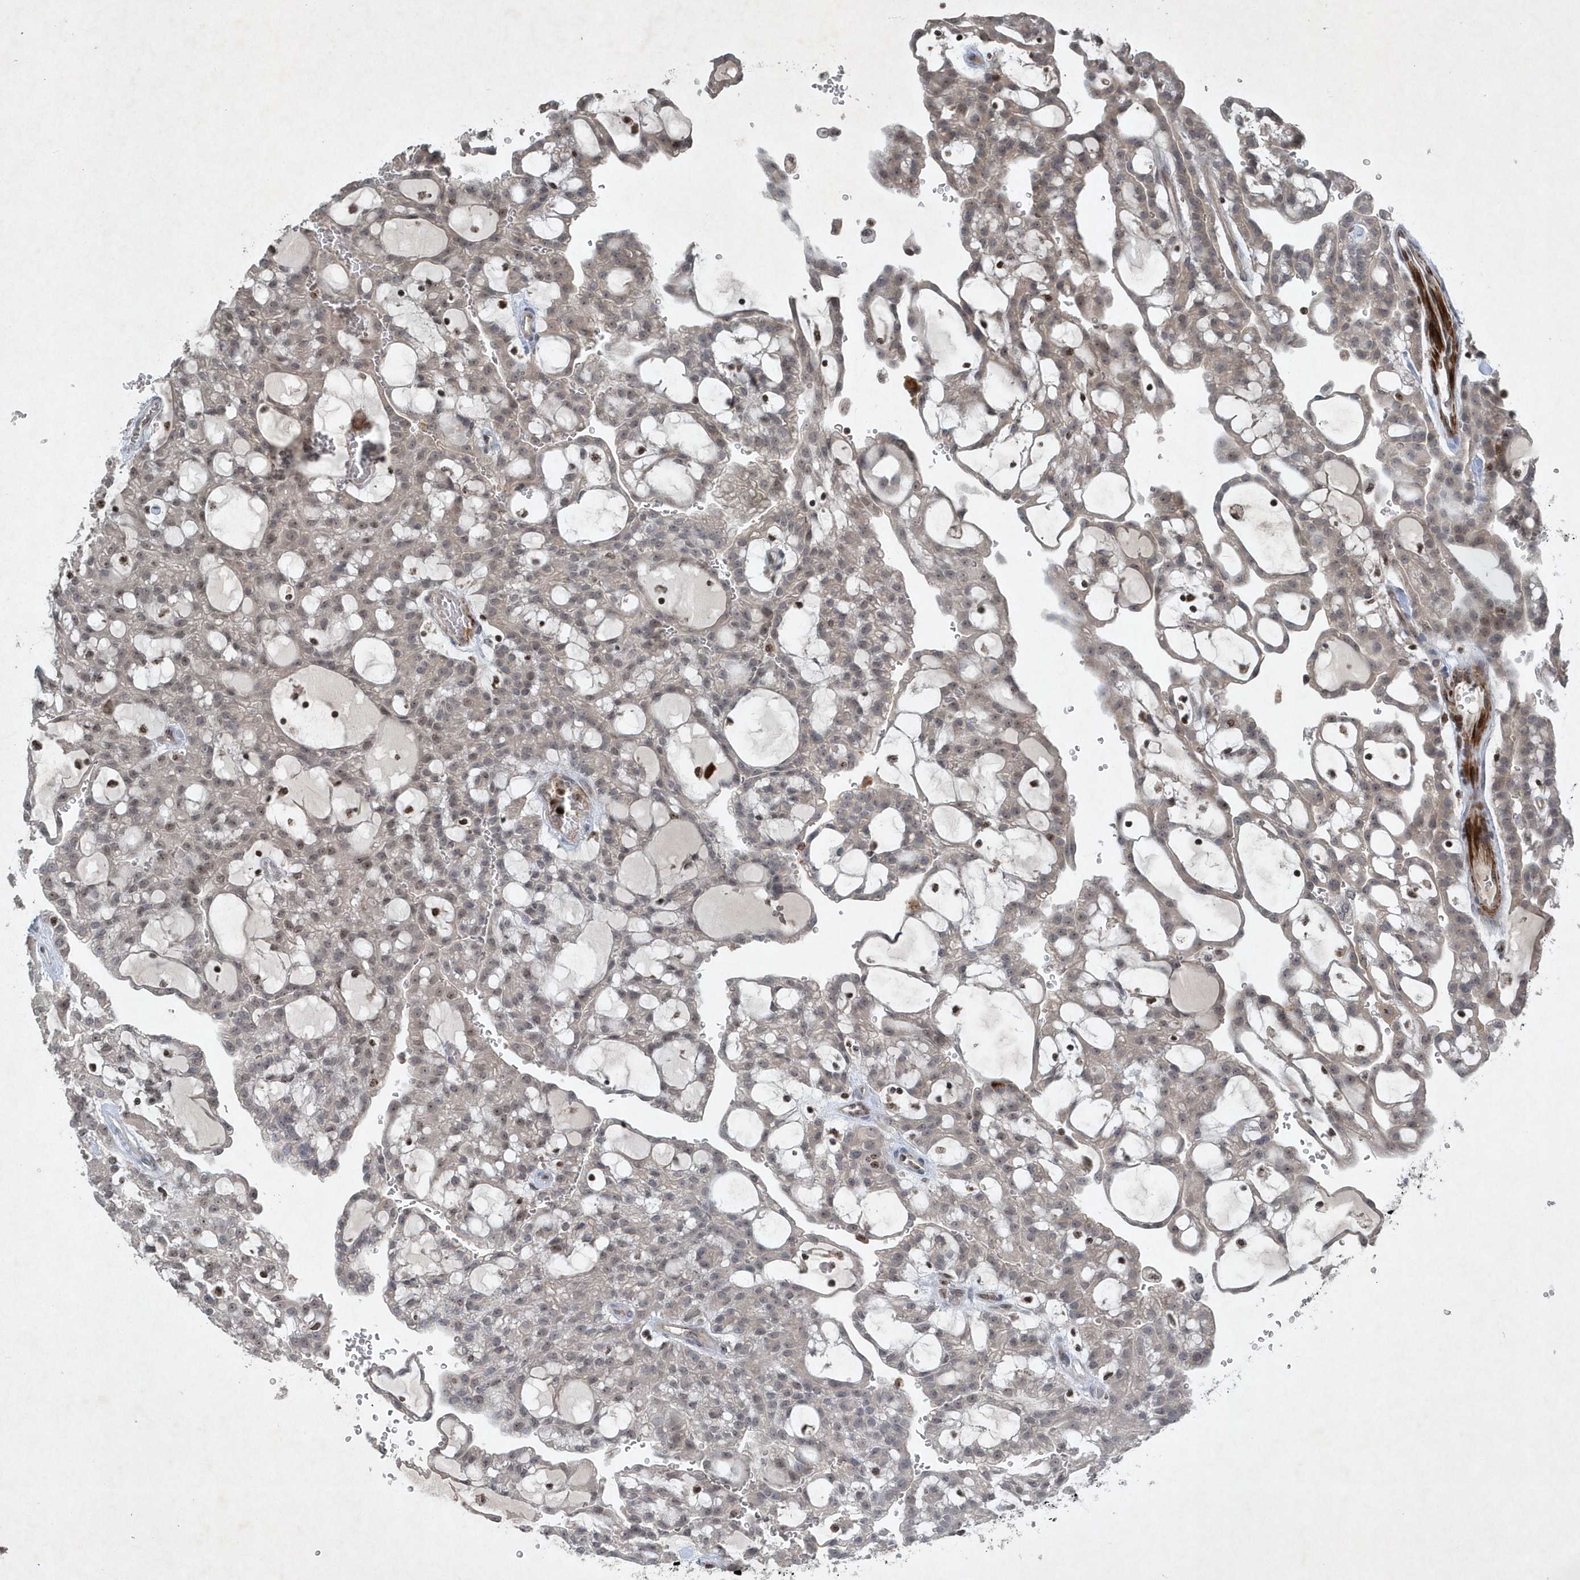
{"staining": {"intensity": "weak", "quantity": "<25%", "location": "nuclear"}, "tissue": "renal cancer", "cell_type": "Tumor cells", "image_type": "cancer", "snomed": [{"axis": "morphology", "description": "Adenocarcinoma, NOS"}, {"axis": "topography", "description": "Kidney"}], "caption": "High magnification brightfield microscopy of renal cancer (adenocarcinoma) stained with DAB (3,3'-diaminobenzidine) (brown) and counterstained with hematoxylin (blue): tumor cells show no significant staining. (IHC, brightfield microscopy, high magnification).", "gene": "QTRT2", "patient": {"sex": "male", "age": 63}}